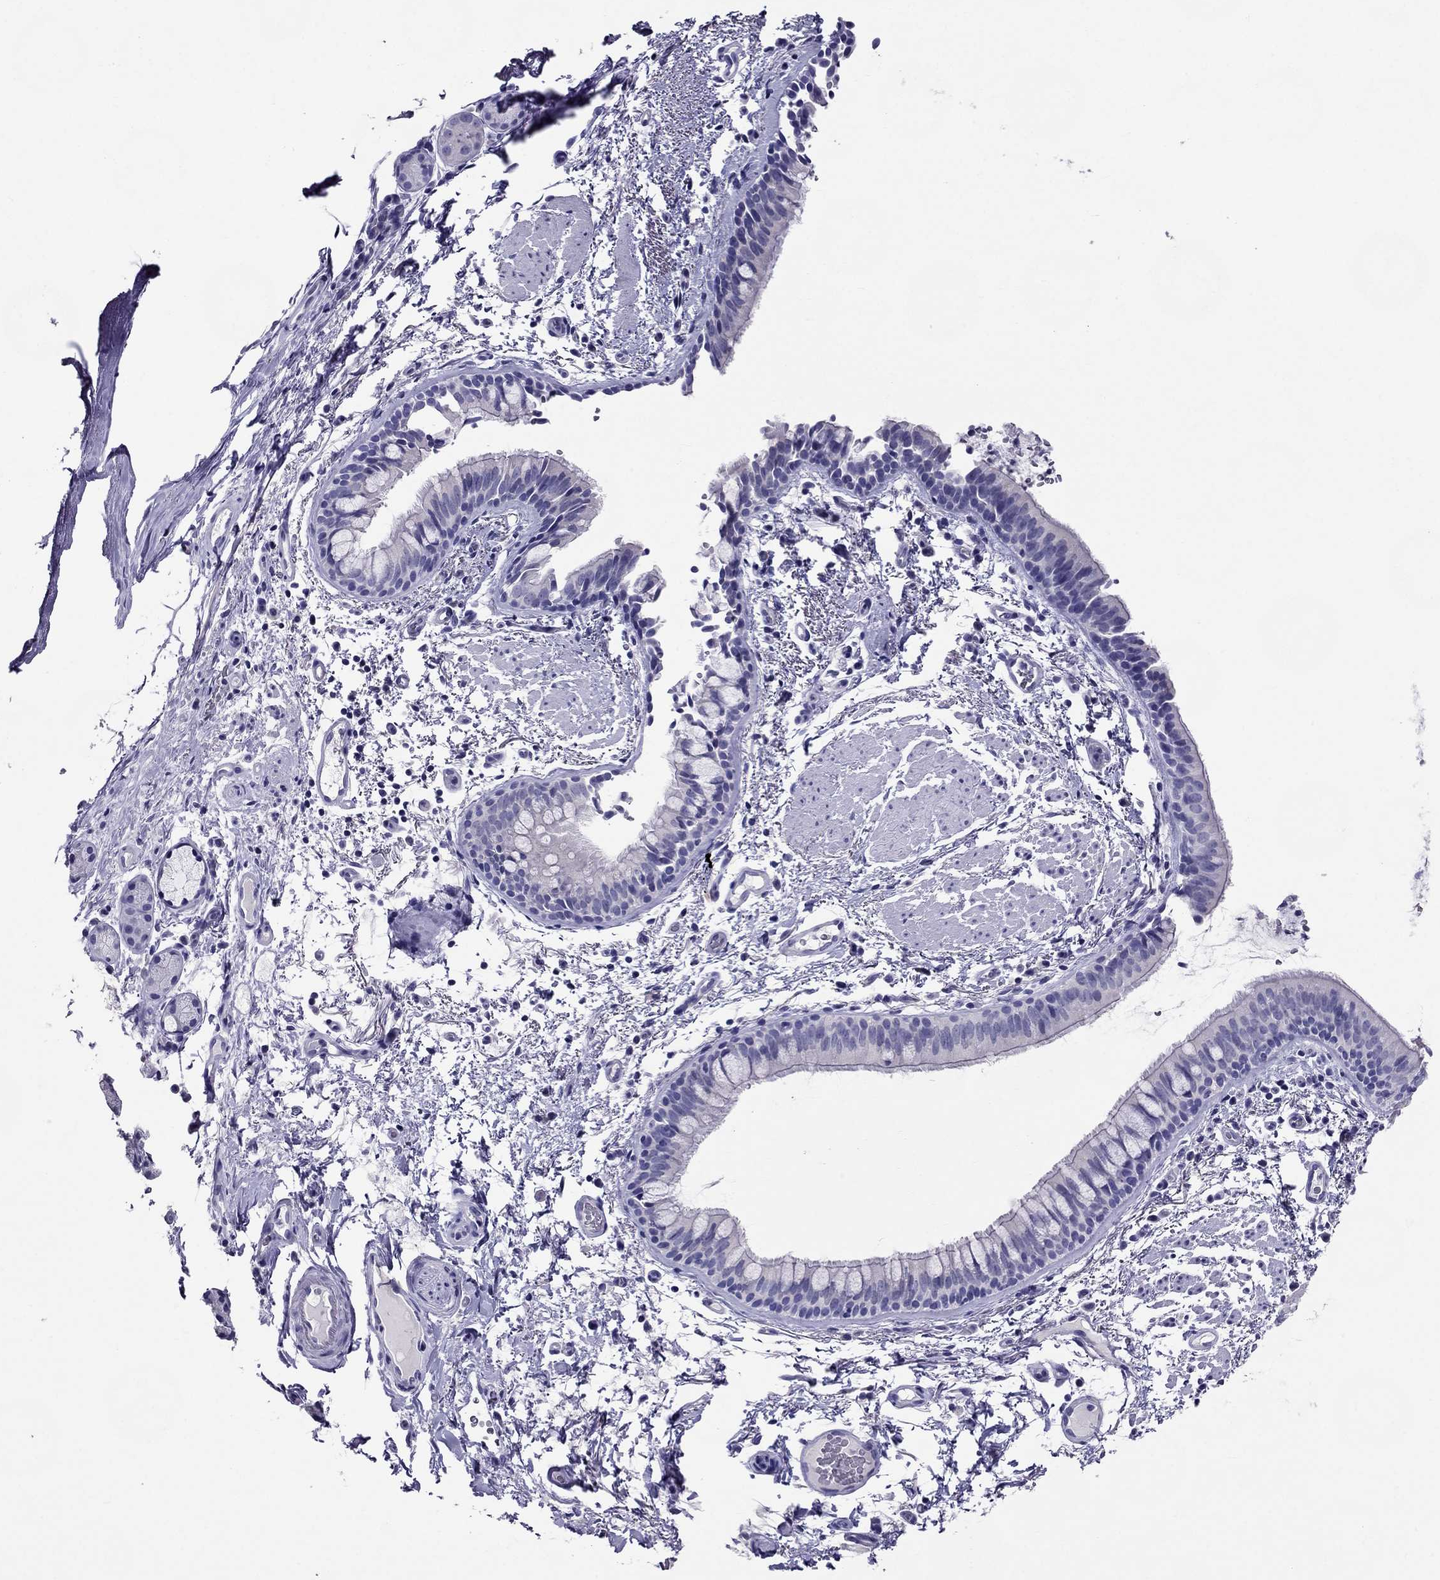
{"staining": {"intensity": "negative", "quantity": "none", "location": "none"}, "tissue": "bronchus", "cell_type": "Respiratory epithelial cells", "image_type": "normal", "snomed": [{"axis": "morphology", "description": "Normal tissue, NOS"}, {"axis": "topography", "description": "Bronchus"}], "caption": "The IHC photomicrograph has no significant staining in respiratory epithelial cells of bronchus.", "gene": "ZNF541", "patient": {"sex": "female", "age": 64}}